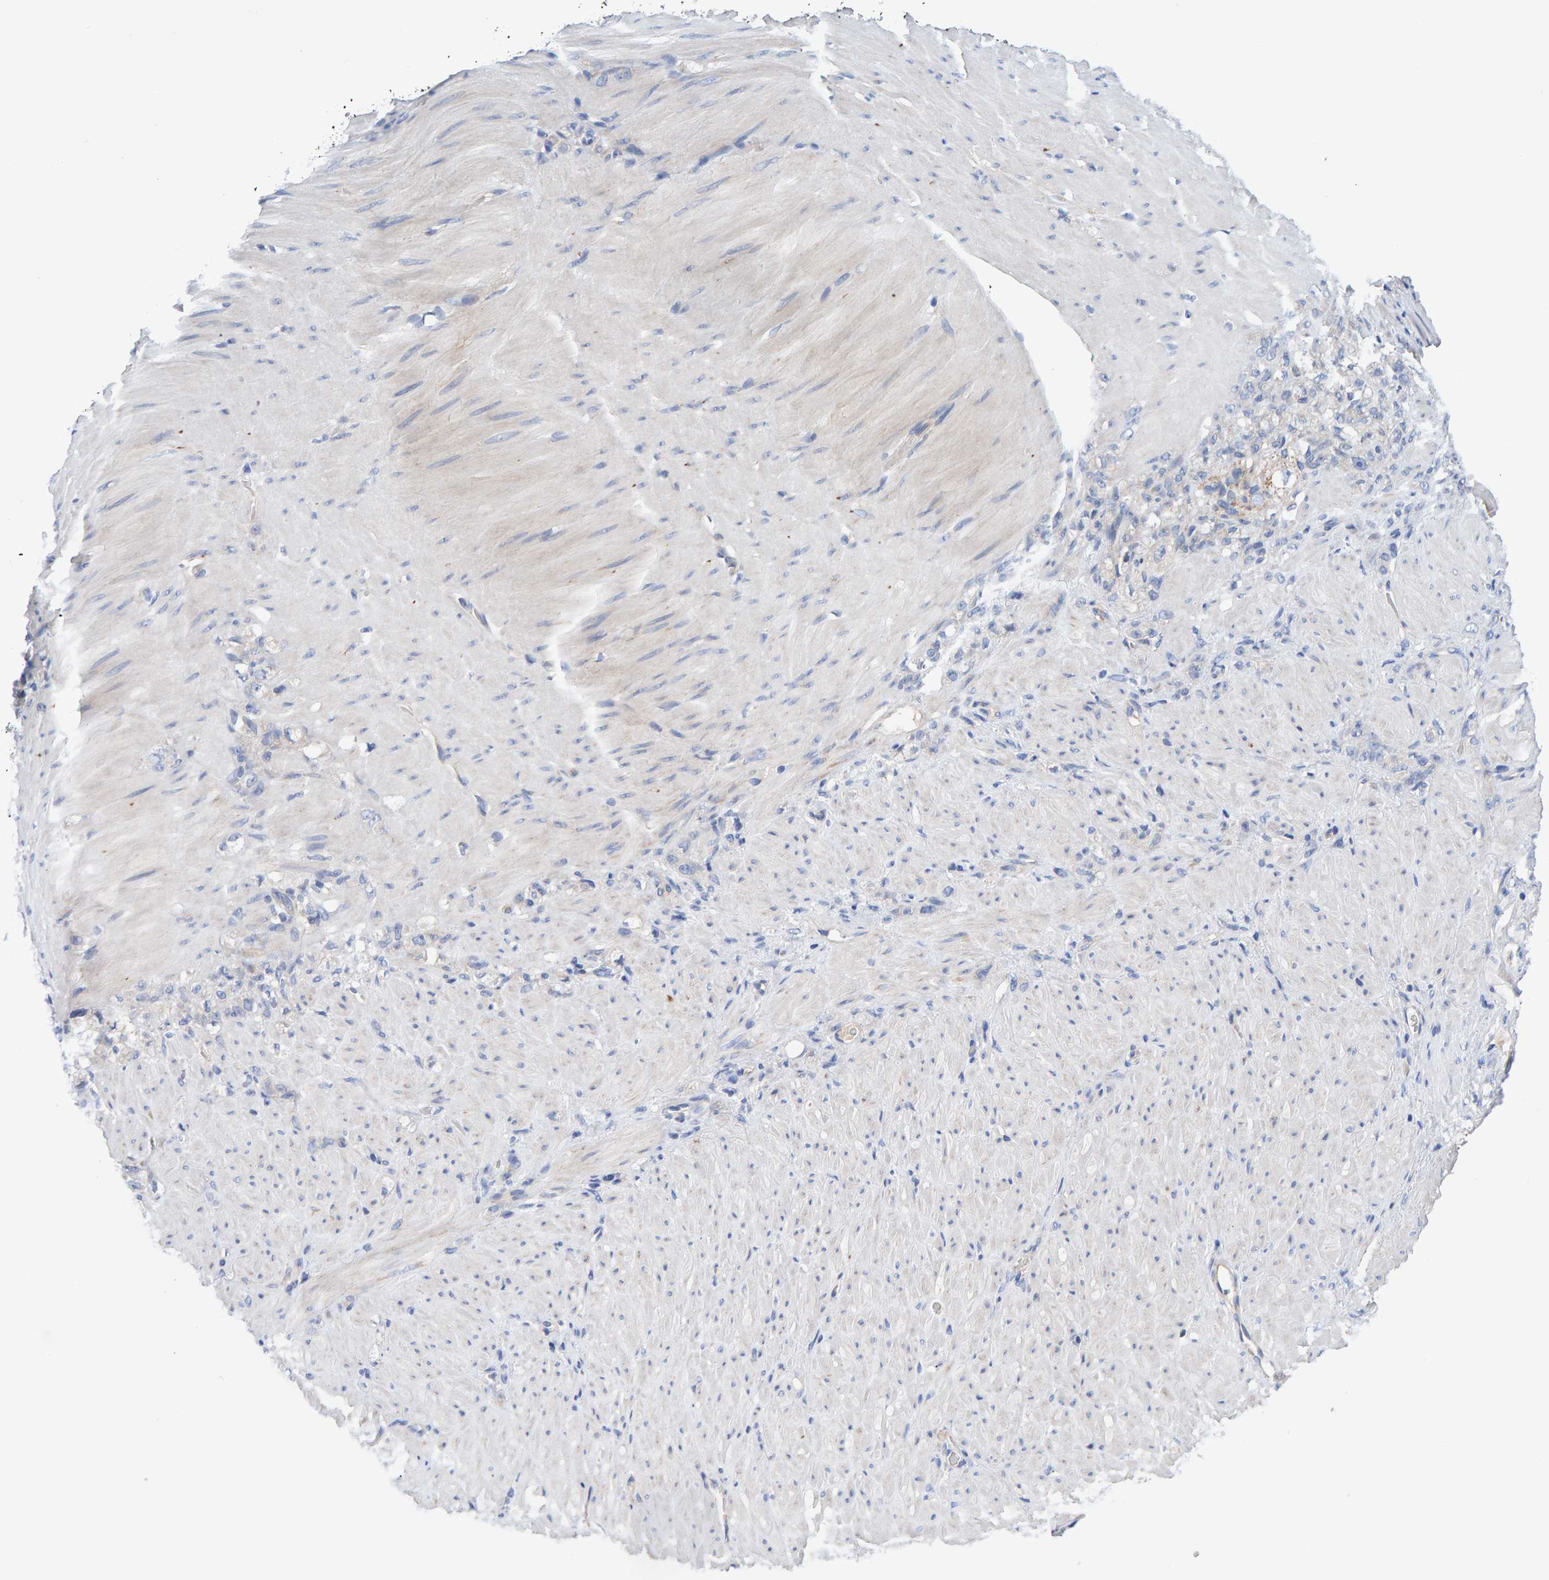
{"staining": {"intensity": "weak", "quantity": "<25%", "location": "cytoplasmic/membranous"}, "tissue": "stomach cancer", "cell_type": "Tumor cells", "image_type": "cancer", "snomed": [{"axis": "morphology", "description": "Normal tissue, NOS"}, {"axis": "morphology", "description": "Adenocarcinoma, NOS"}, {"axis": "topography", "description": "Stomach"}], "caption": "IHC photomicrograph of human stomach cancer (adenocarcinoma) stained for a protein (brown), which shows no expression in tumor cells.", "gene": "EFR3A", "patient": {"sex": "male", "age": 82}}